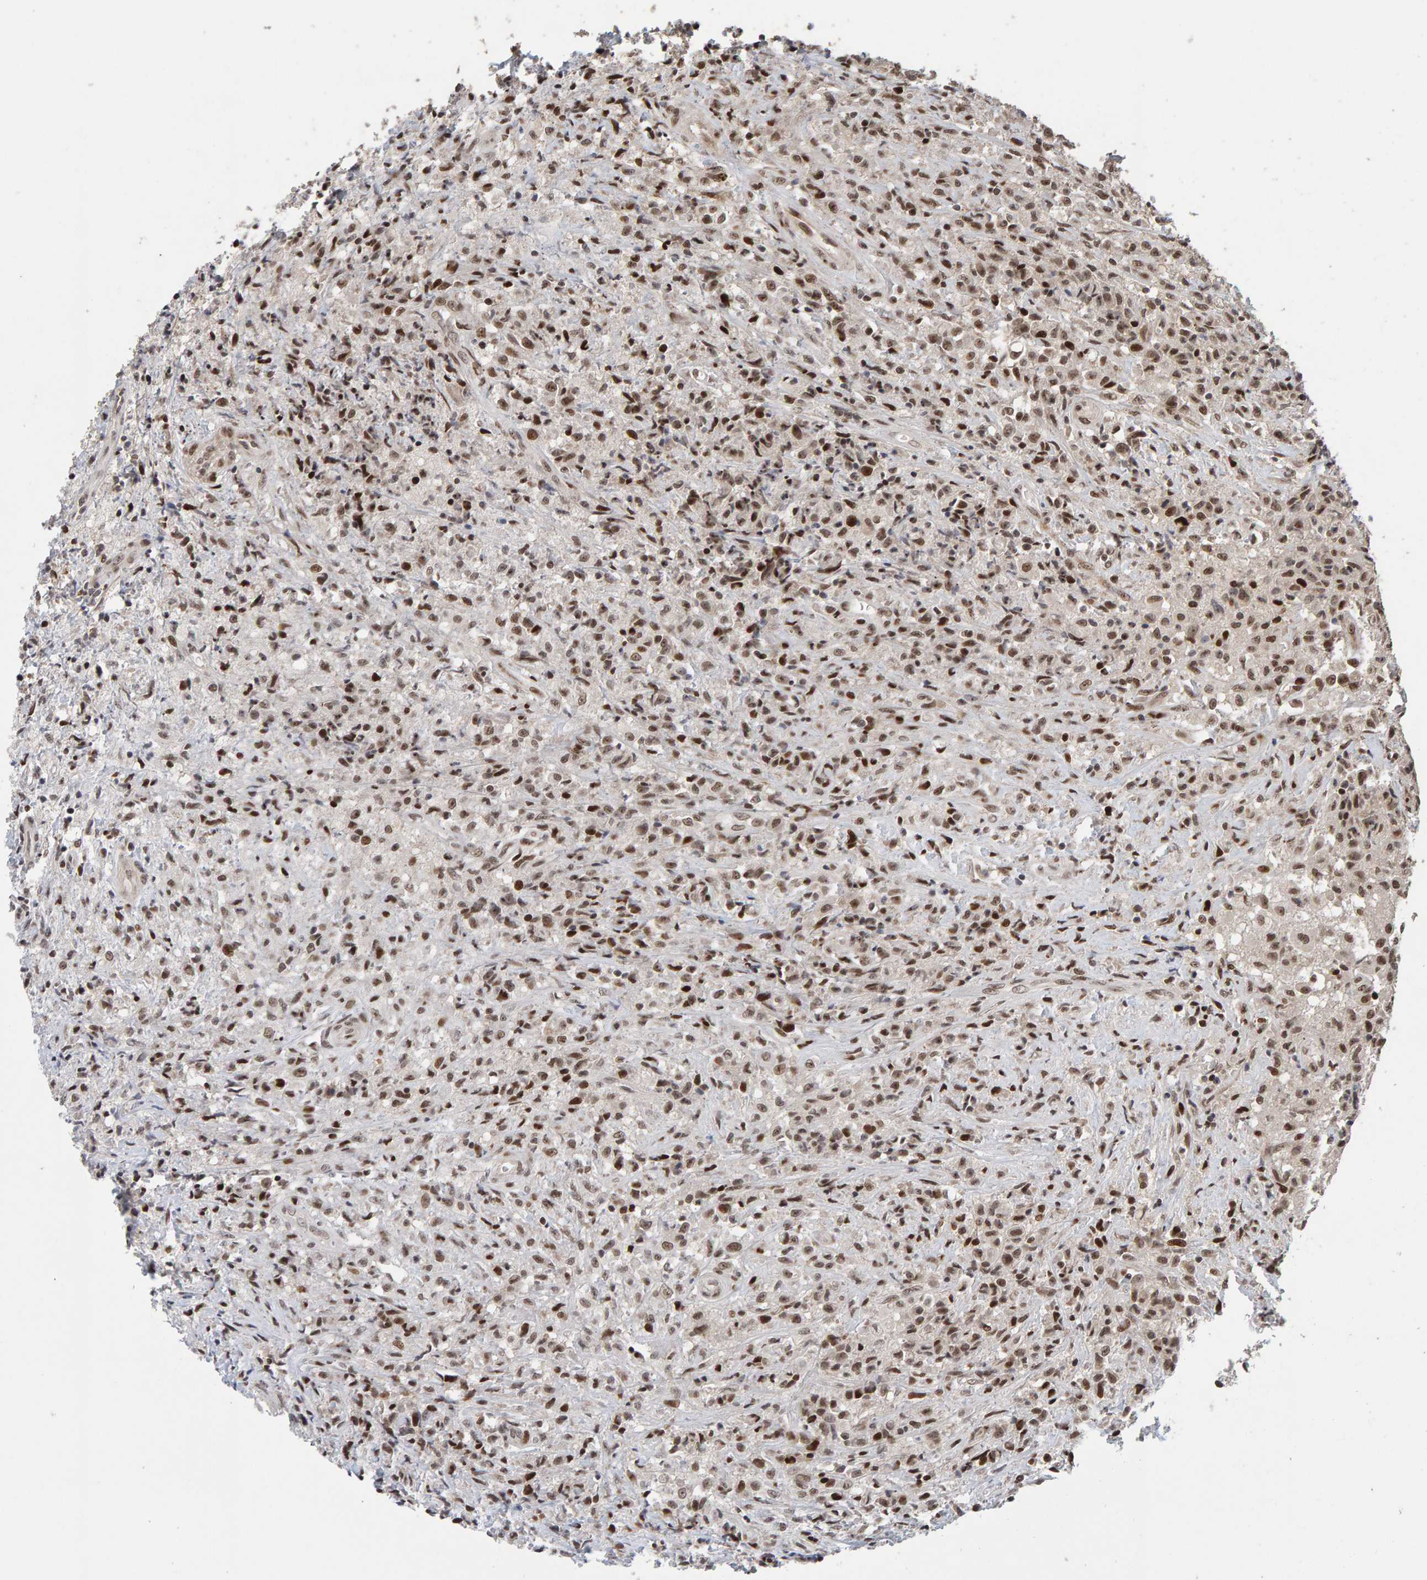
{"staining": {"intensity": "moderate", "quantity": ">75%", "location": "nuclear"}, "tissue": "testis cancer", "cell_type": "Tumor cells", "image_type": "cancer", "snomed": [{"axis": "morphology", "description": "Carcinoma, Embryonal, NOS"}, {"axis": "topography", "description": "Testis"}], "caption": "A brown stain highlights moderate nuclear positivity of a protein in testis cancer (embryonal carcinoma) tumor cells.", "gene": "CHD4", "patient": {"sex": "male", "age": 2}}